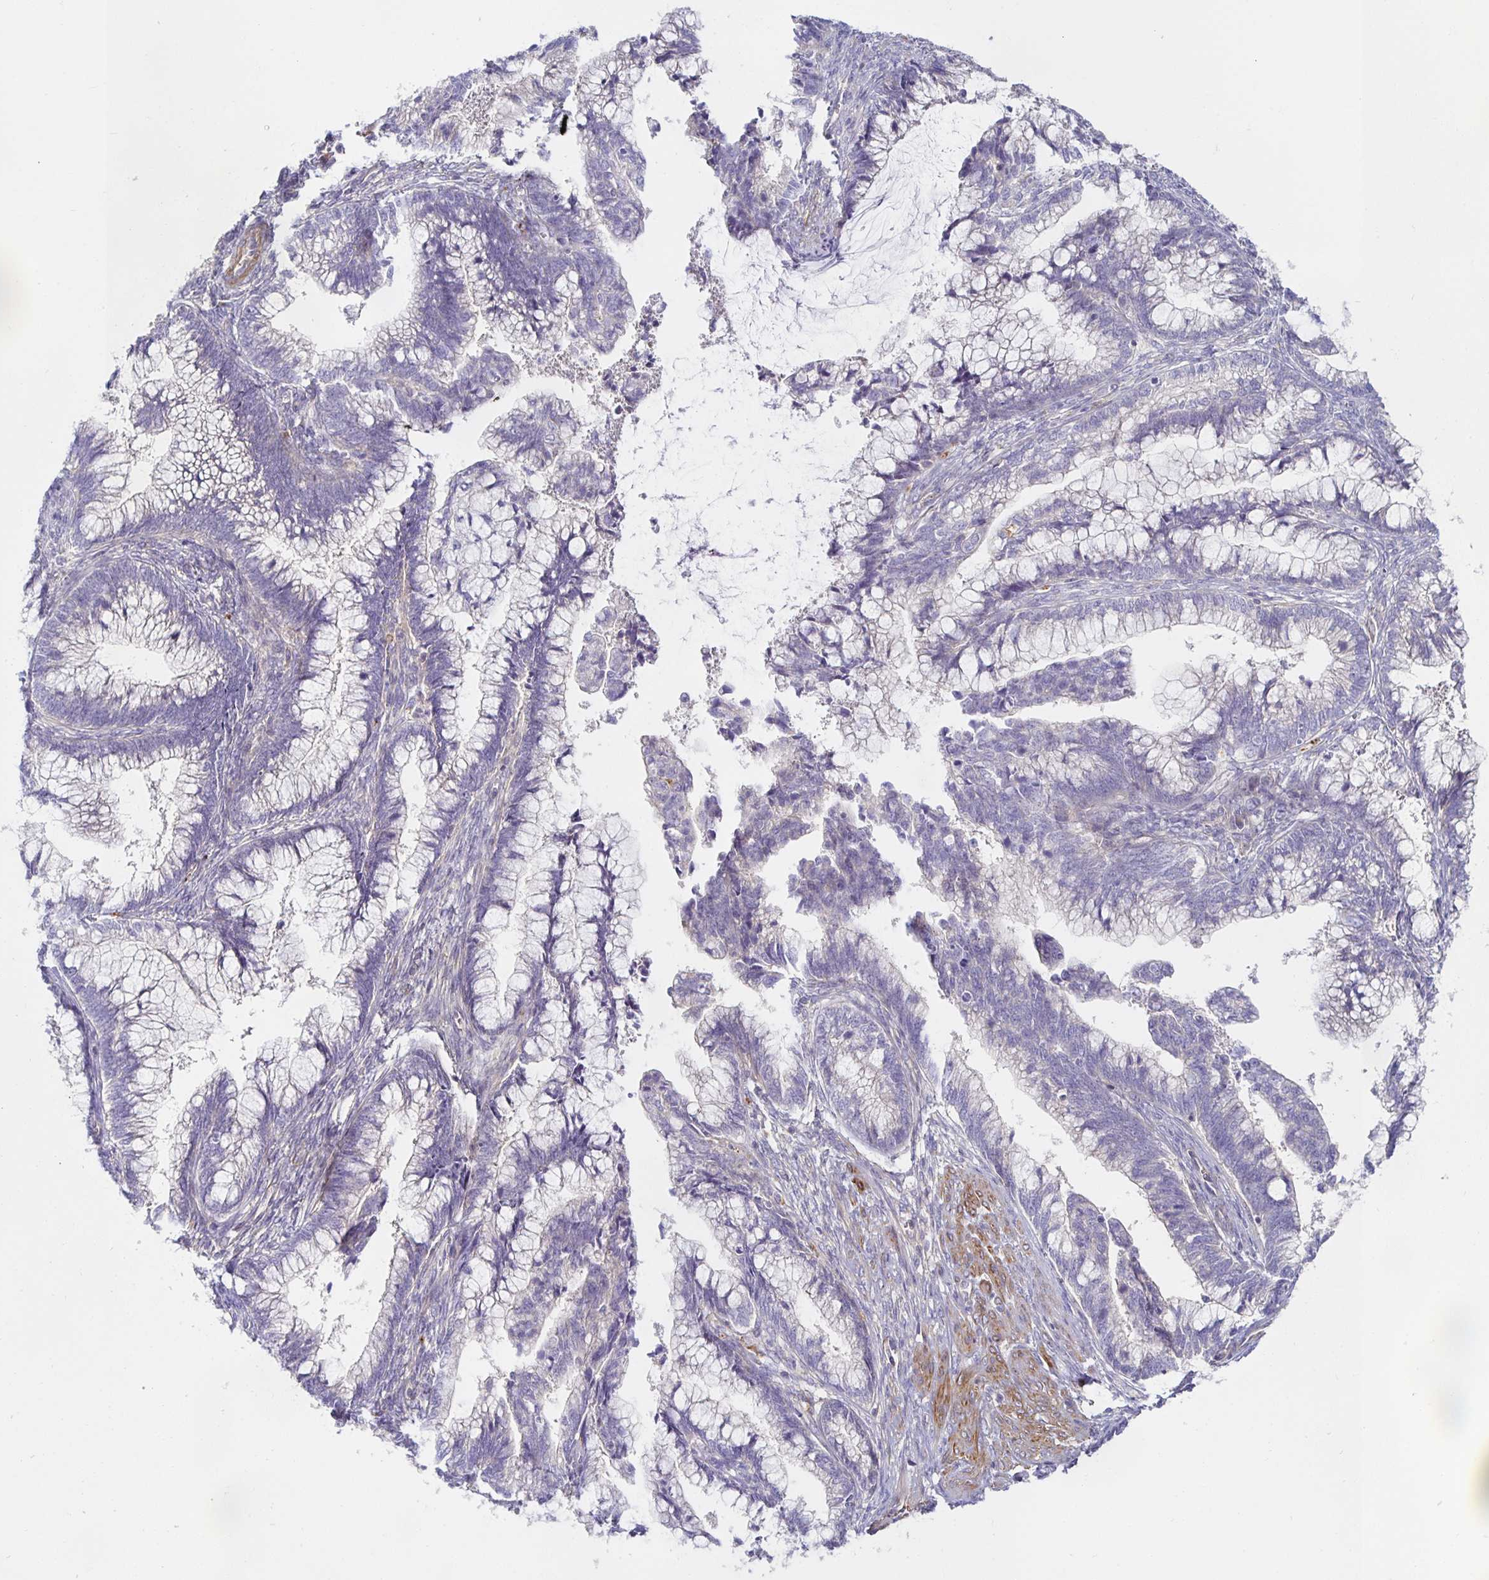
{"staining": {"intensity": "negative", "quantity": "none", "location": "none"}, "tissue": "cervical cancer", "cell_type": "Tumor cells", "image_type": "cancer", "snomed": [{"axis": "morphology", "description": "Adenocarcinoma, NOS"}, {"axis": "topography", "description": "Cervix"}], "caption": "This is an IHC histopathology image of human adenocarcinoma (cervical). There is no expression in tumor cells.", "gene": "METTL22", "patient": {"sex": "female", "age": 44}}